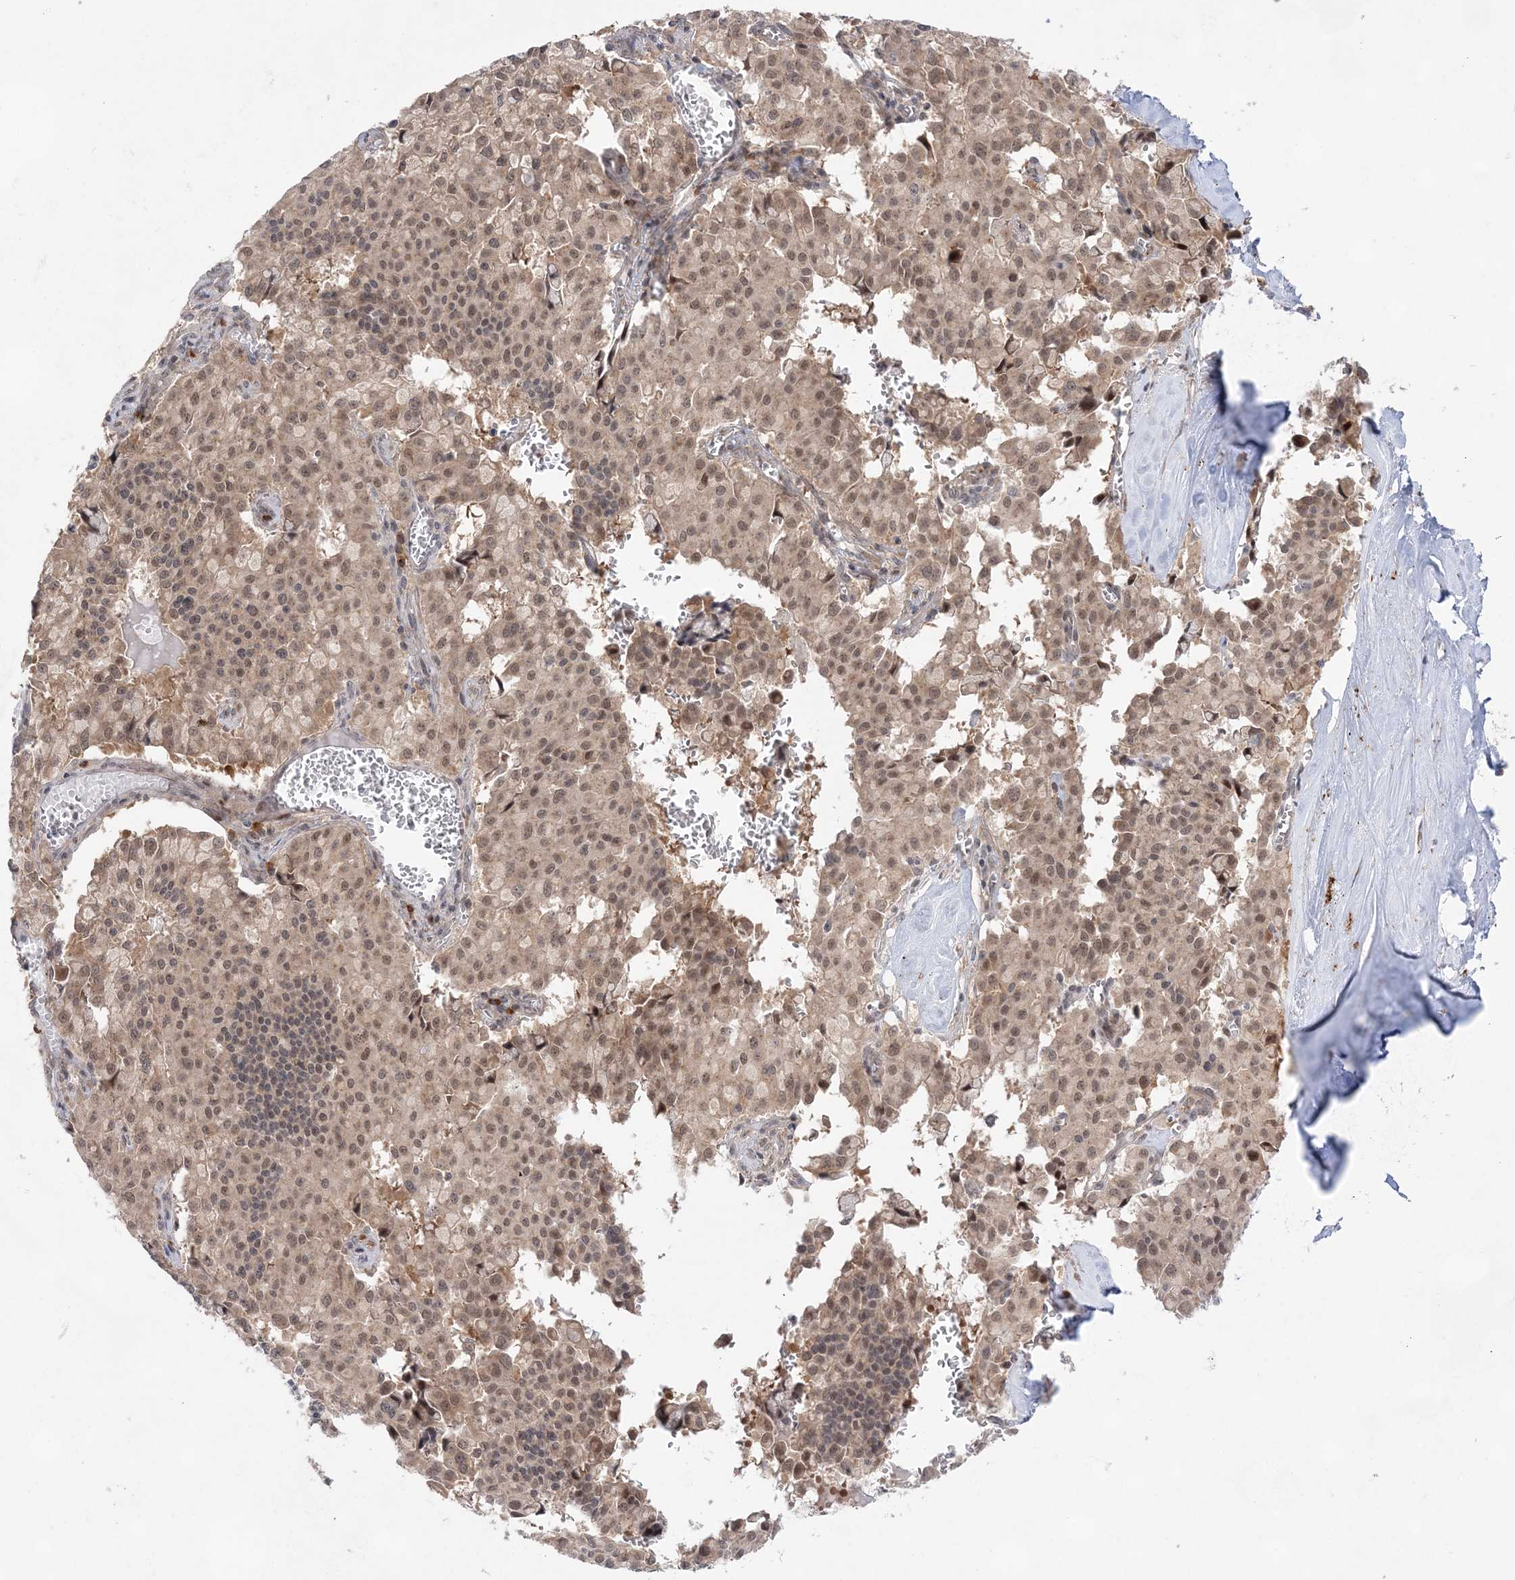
{"staining": {"intensity": "moderate", "quantity": ">75%", "location": "cytoplasmic/membranous,nuclear"}, "tissue": "pancreatic cancer", "cell_type": "Tumor cells", "image_type": "cancer", "snomed": [{"axis": "morphology", "description": "Adenocarcinoma, NOS"}, {"axis": "topography", "description": "Pancreas"}], "caption": "Protein staining of pancreatic cancer (adenocarcinoma) tissue displays moderate cytoplasmic/membranous and nuclear staining in about >75% of tumor cells.", "gene": "ANAPC15", "patient": {"sex": "male", "age": 65}}